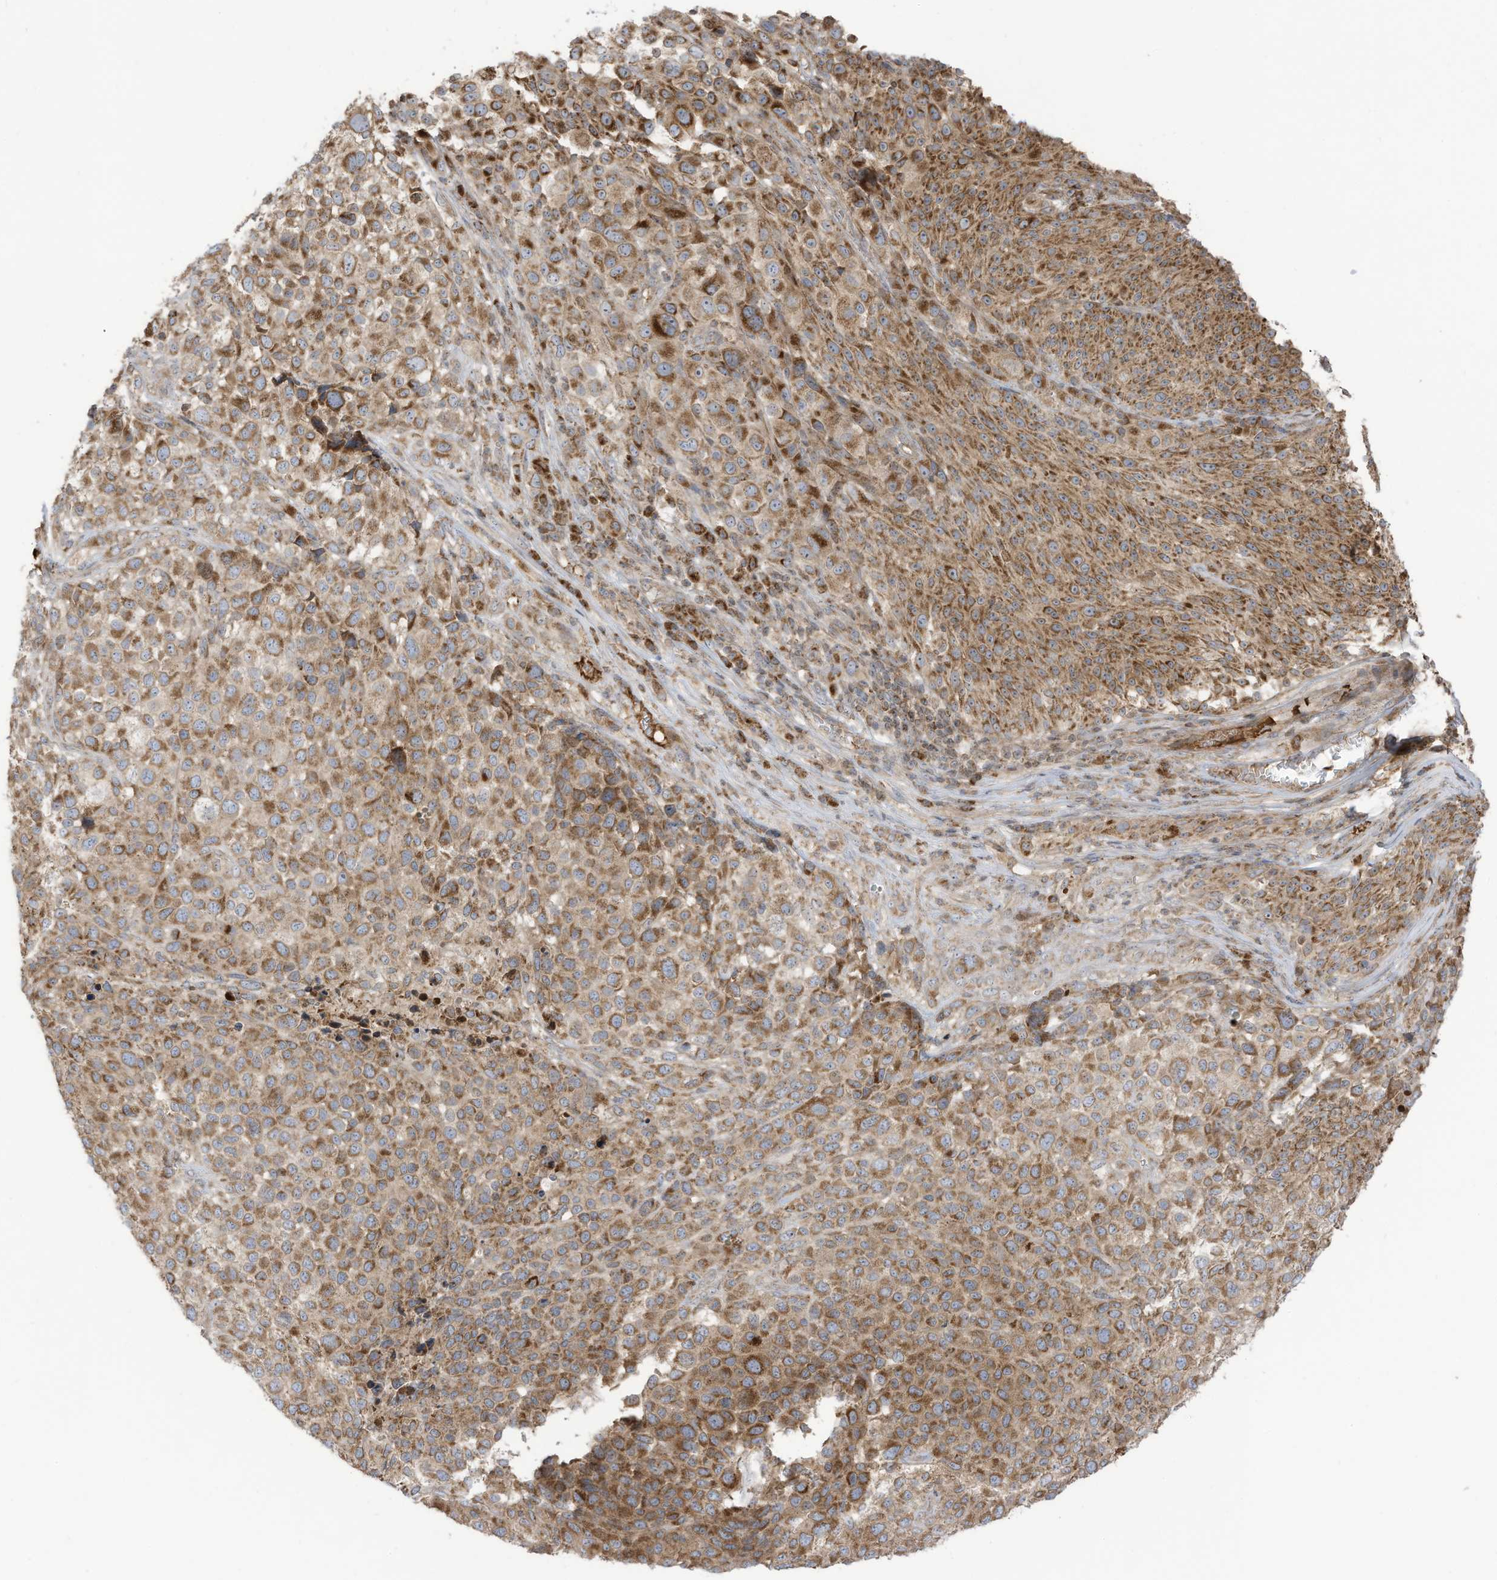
{"staining": {"intensity": "moderate", "quantity": ">75%", "location": "cytoplasmic/membranous"}, "tissue": "melanoma", "cell_type": "Tumor cells", "image_type": "cancer", "snomed": [{"axis": "morphology", "description": "Malignant melanoma, NOS"}, {"axis": "topography", "description": "Skin of trunk"}], "caption": "Human malignant melanoma stained with a brown dye shows moderate cytoplasmic/membranous positive positivity in approximately >75% of tumor cells.", "gene": "CGAS", "patient": {"sex": "male", "age": 71}}